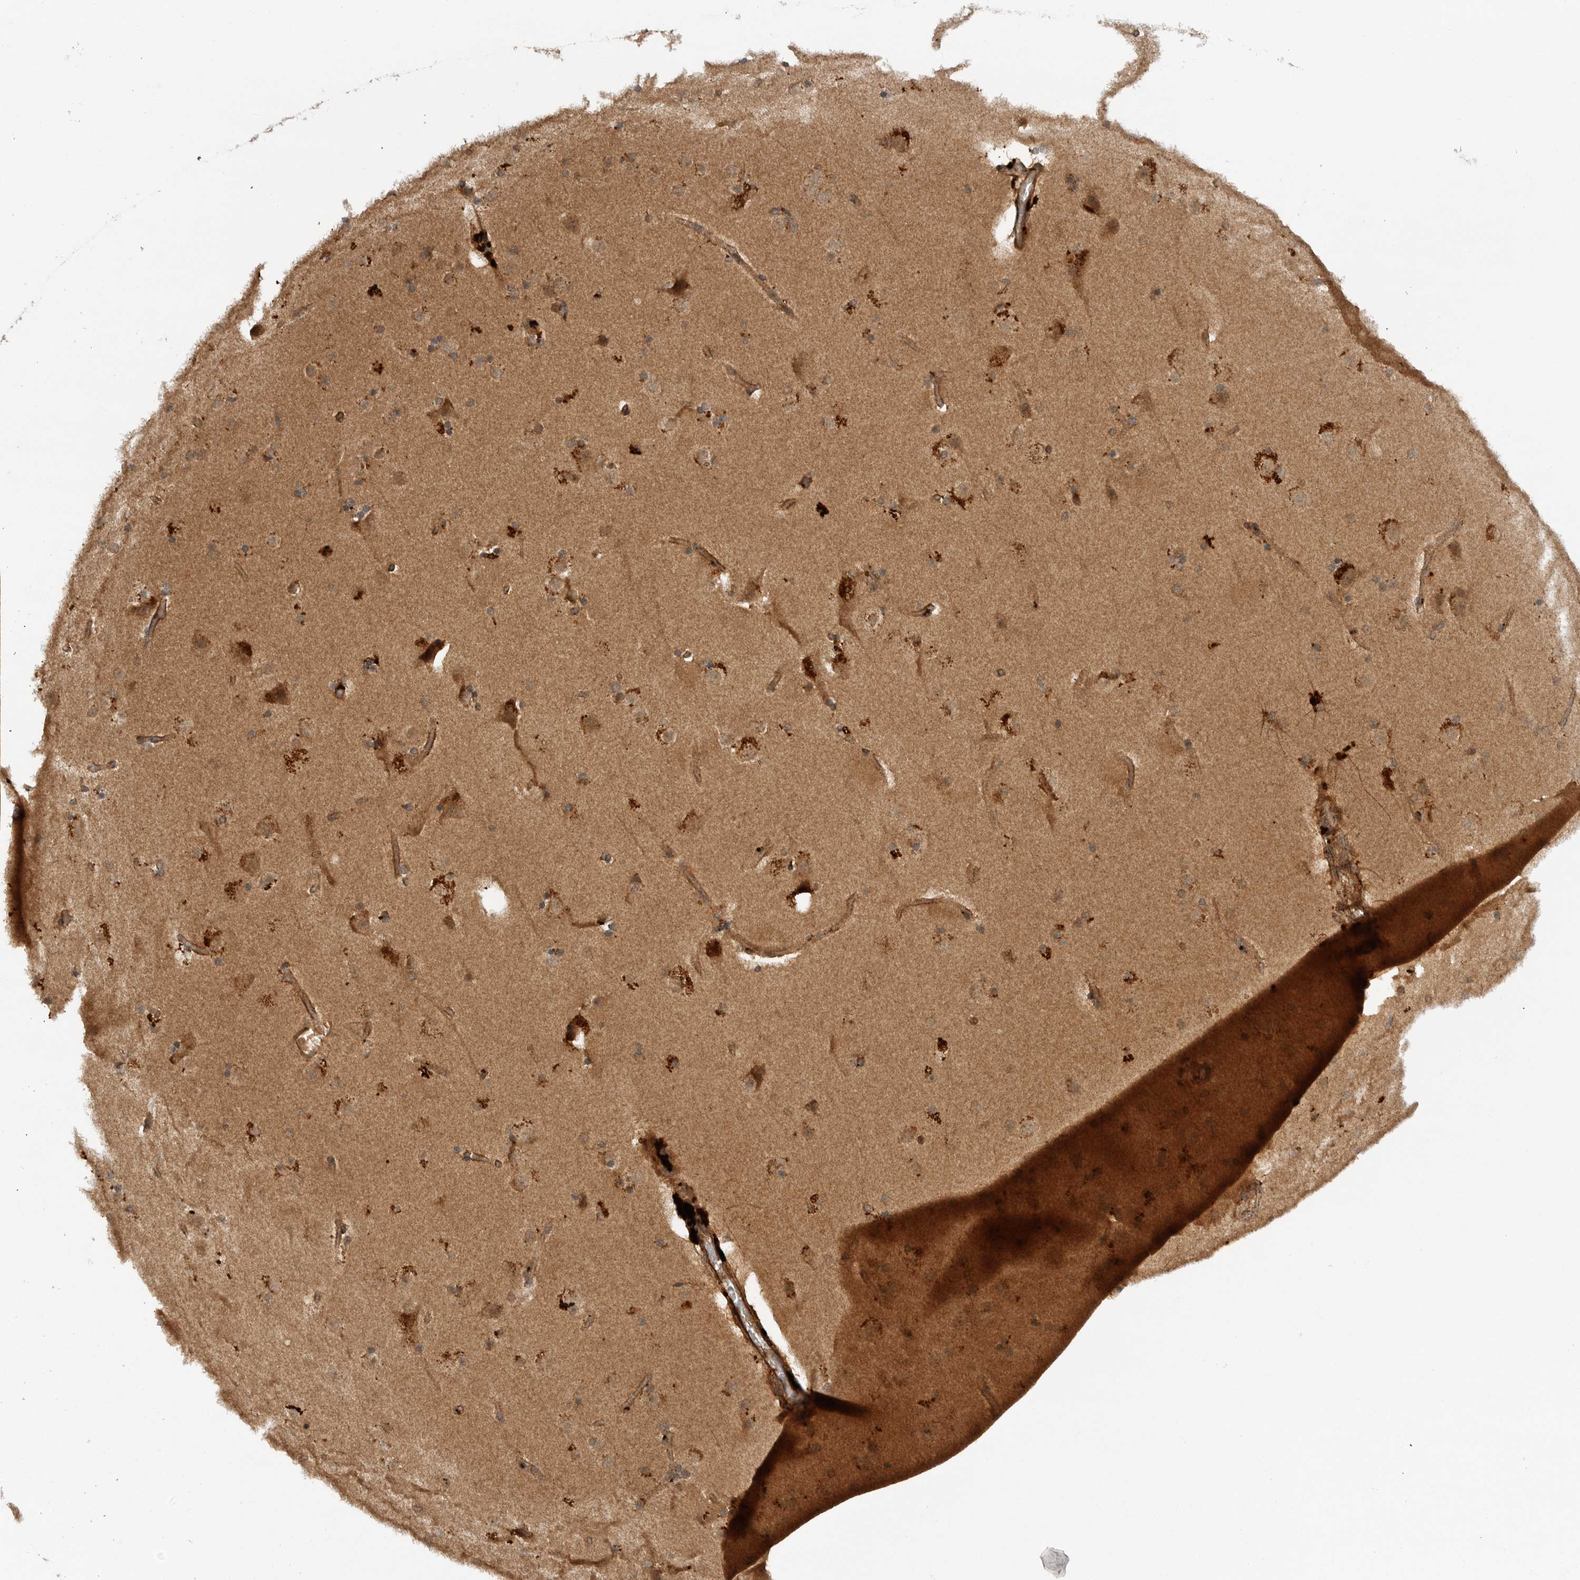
{"staining": {"intensity": "moderate", "quantity": ">75%", "location": "cytoplasmic/membranous"}, "tissue": "cerebral cortex", "cell_type": "Endothelial cells", "image_type": "normal", "snomed": [{"axis": "morphology", "description": "Normal tissue, NOS"}, {"axis": "topography", "description": "Cerebral cortex"}], "caption": "A medium amount of moderate cytoplasmic/membranous positivity is identified in approximately >75% of endothelial cells in normal cerebral cortex.", "gene": "PRDX4", "patient": {"sex": "male", "age": 57}}